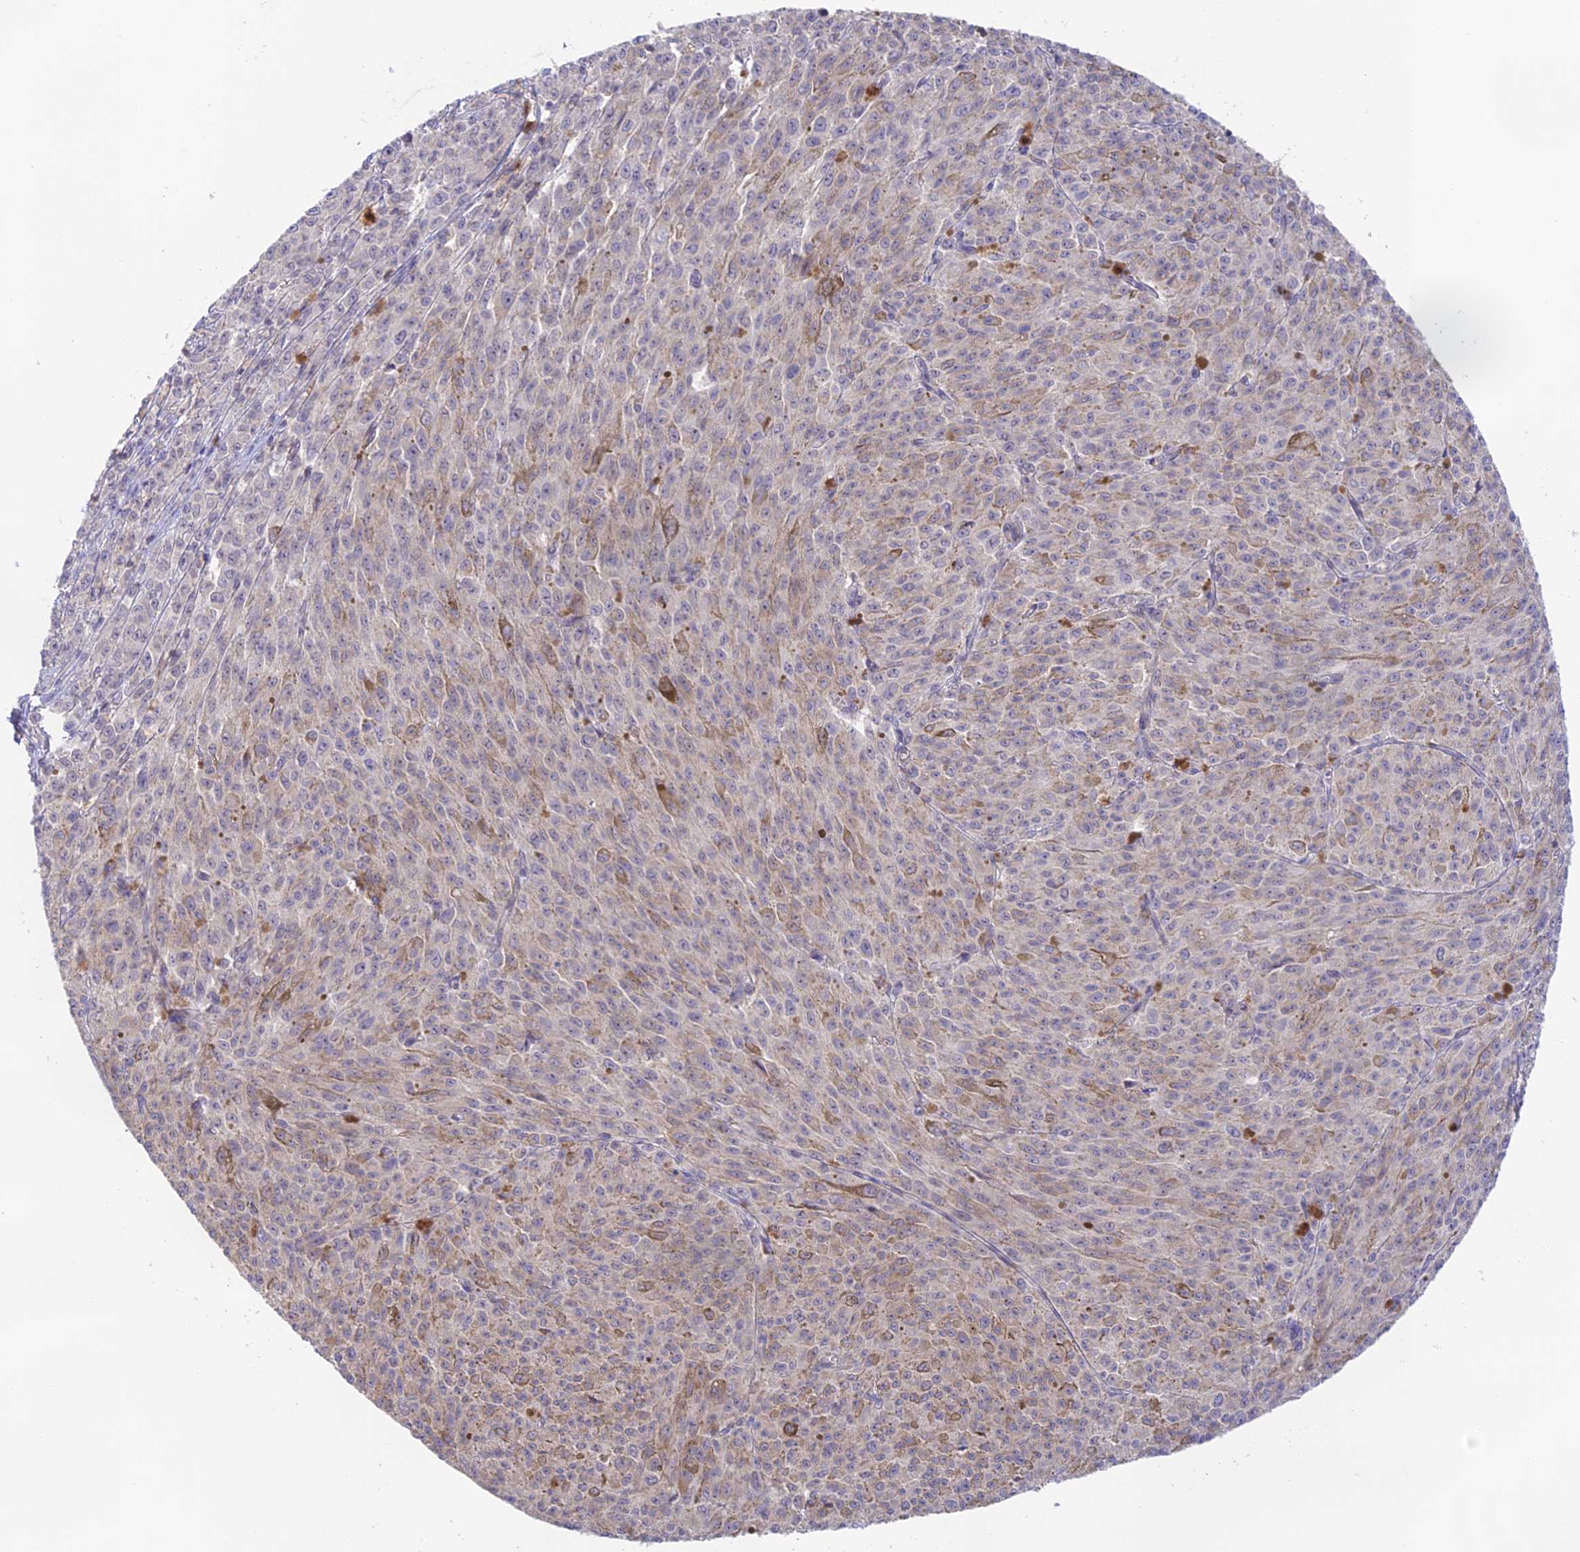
{"staining": {"intensity": "weak", "quantity": "<25%", "location": "cytoplasmic/membranous"}, "tissue": "melanoma", "cell_type": "Tumor cells", "image_type": "cancer", "snomed": [{"axis": "morphology", "description": "Malignant melanoma, NOS"}, {"axis": "topography", "description": "Skin"}], "caption": "Histopathology image shows no protein positivity in tumor cells of melanoma tissue.", "gene": "CAMSAP3", "patient": {"sex": "female", "age": 52}}